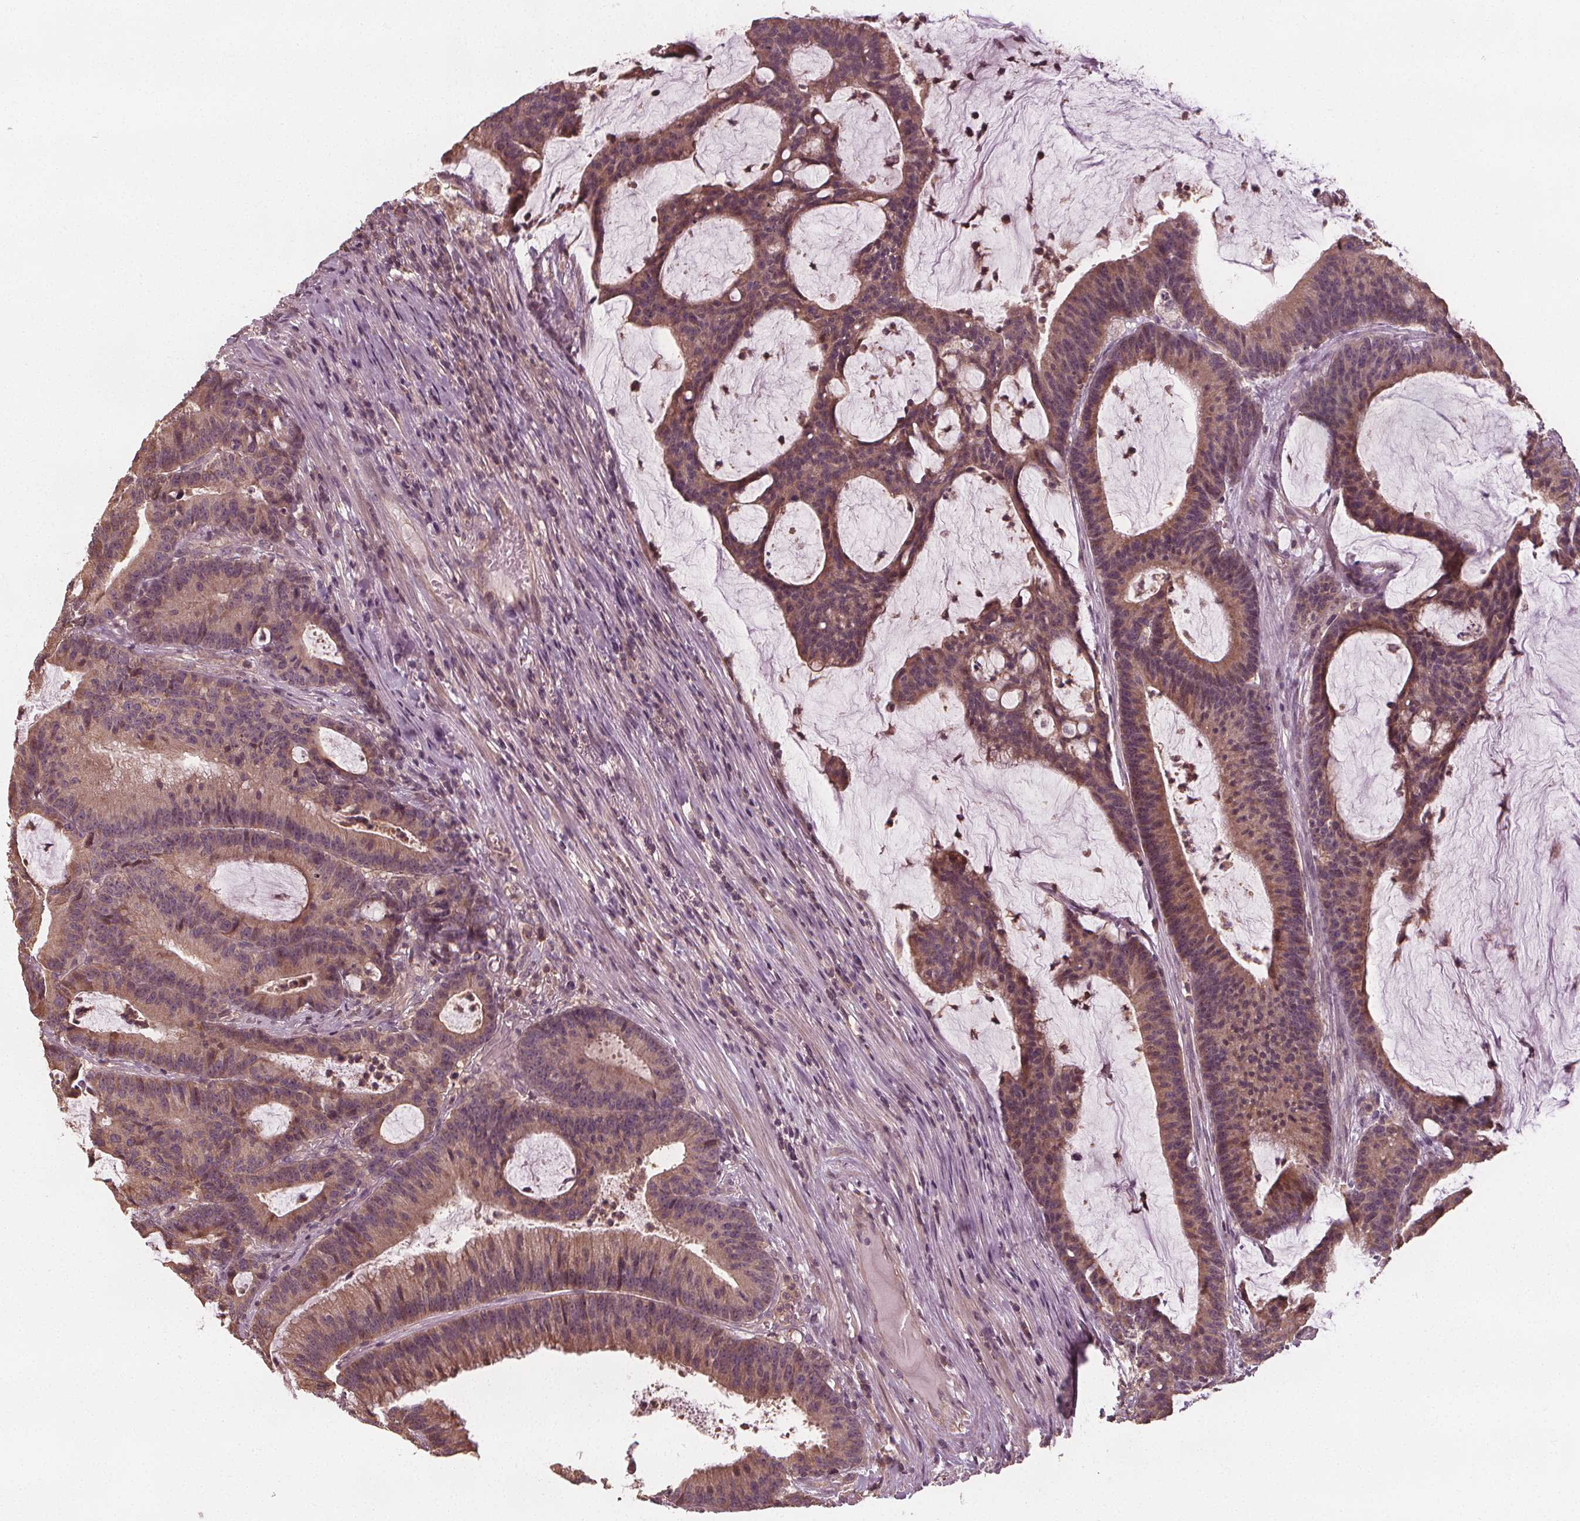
{"staining": {"intensity": "weak", "quantity": ">75%", "location": "cytoplasmic/membranous"}, "tissue": "colorectal cancer", "cell_type": "Tumor cells", "image_type": "cancer", "snomed": [{"axis": "morphology", "description": "Adenocarcinoma, NOS"}, {"axis": "topography", "description": "Colon"}], "caption": "Approximately >75% of tumor cells in human colorectal adenocarcinoma show weak cytoplasmic/membranous protein expression as visualized by brown immunohistochemical staining.", "gene": "GNB2", "patient": {"sex": "female", "age": 78}}